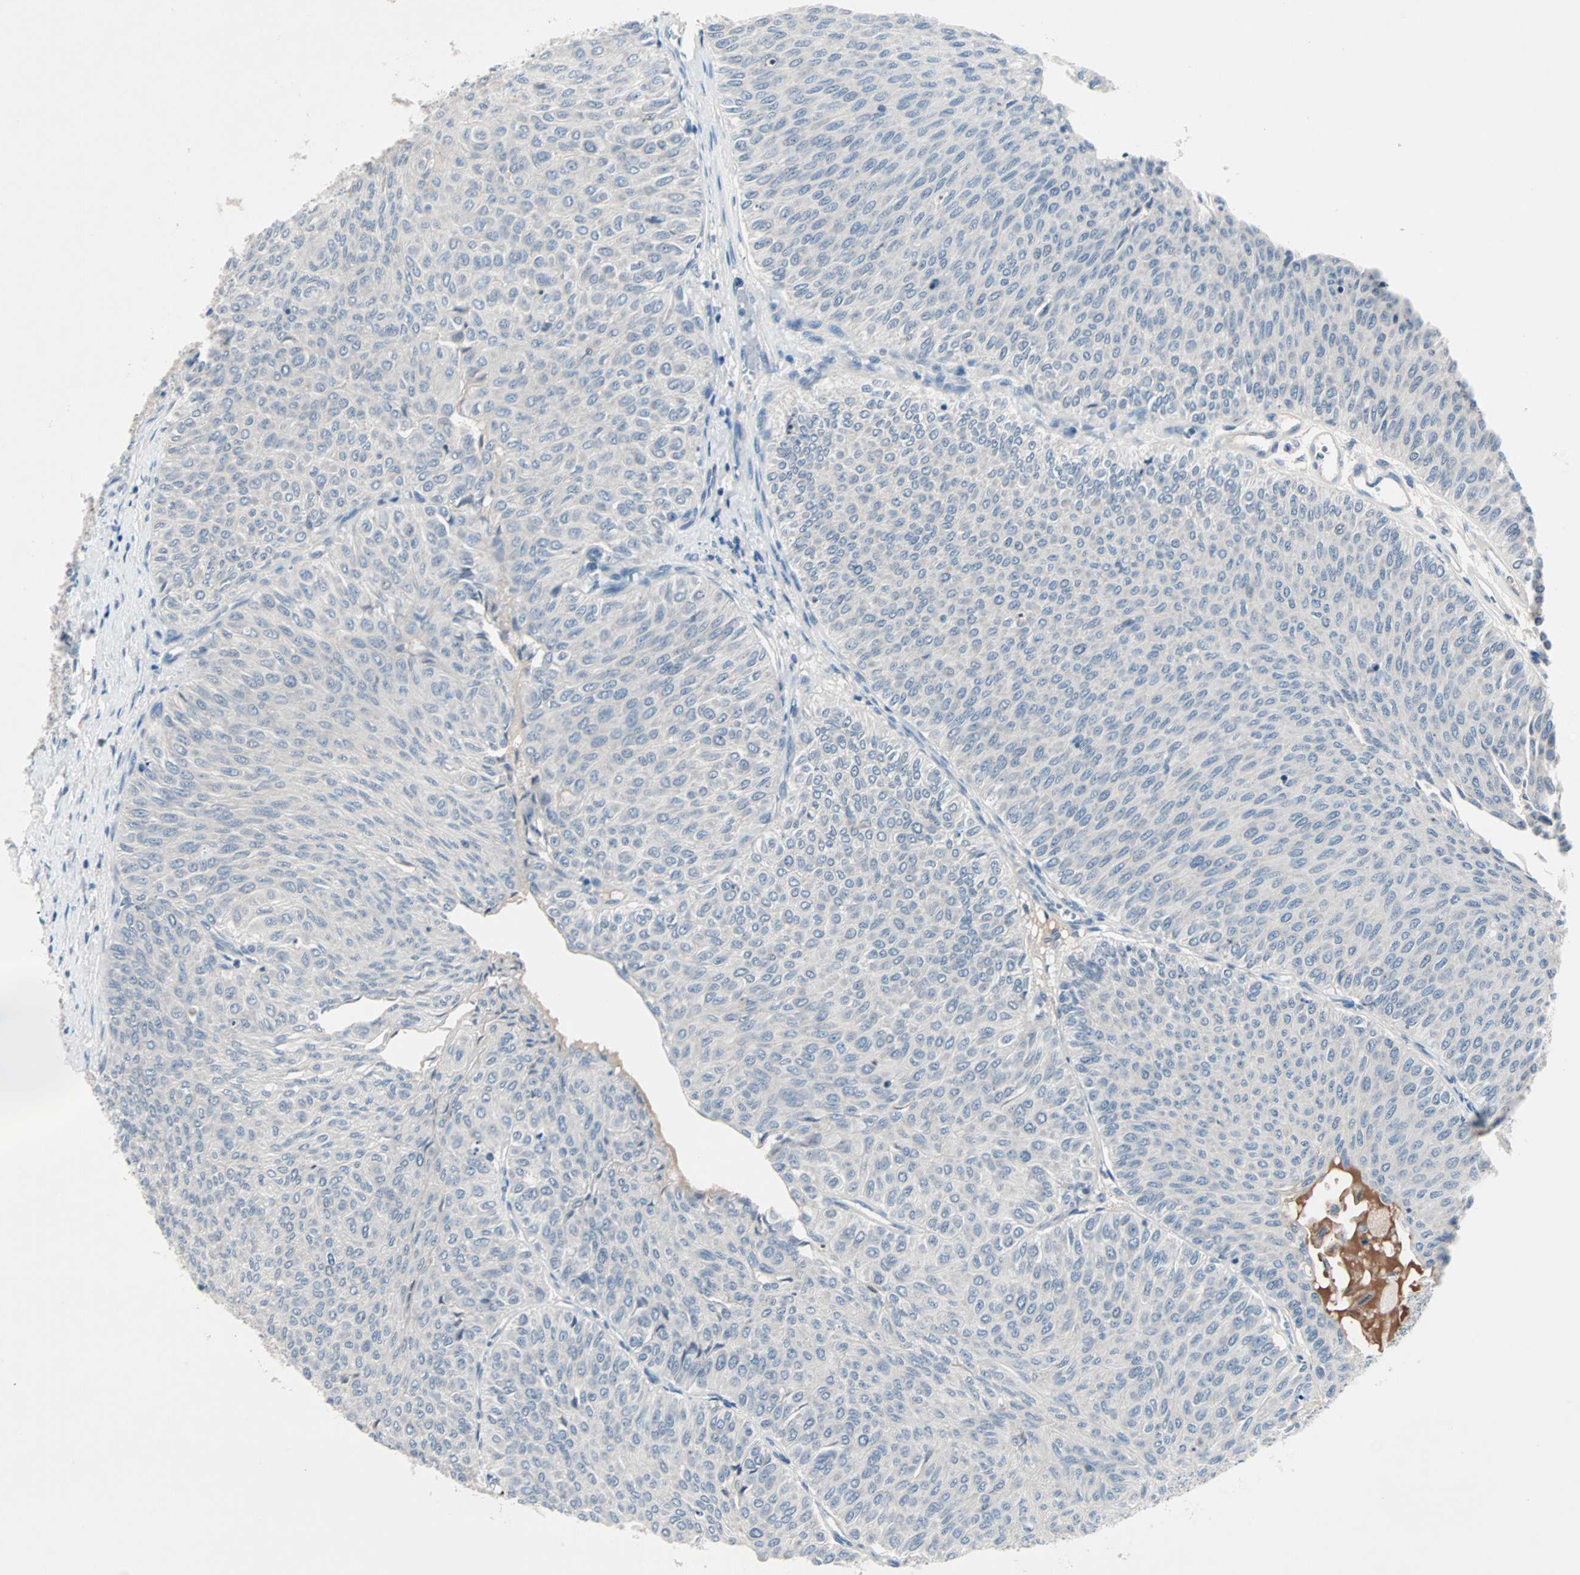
{"staining": {"intensity": "negative", "quantity": "none", "location": "none"}, "tissue": "urothelial cancer", "cell_type": "Tumor cells", "image_type": "cancer", "snomed": [{"axis": "morphology", "description": "Urothelial carcinoma, Low grade"}, {"axis": "topography", "description": "Urinary bladder"}], "caption": "Urothelial cancer stained for a protein using IHC shows no expression tumor cells.", "gene": "CCNE2", "patient": {"sex": "male", "age": 78}}